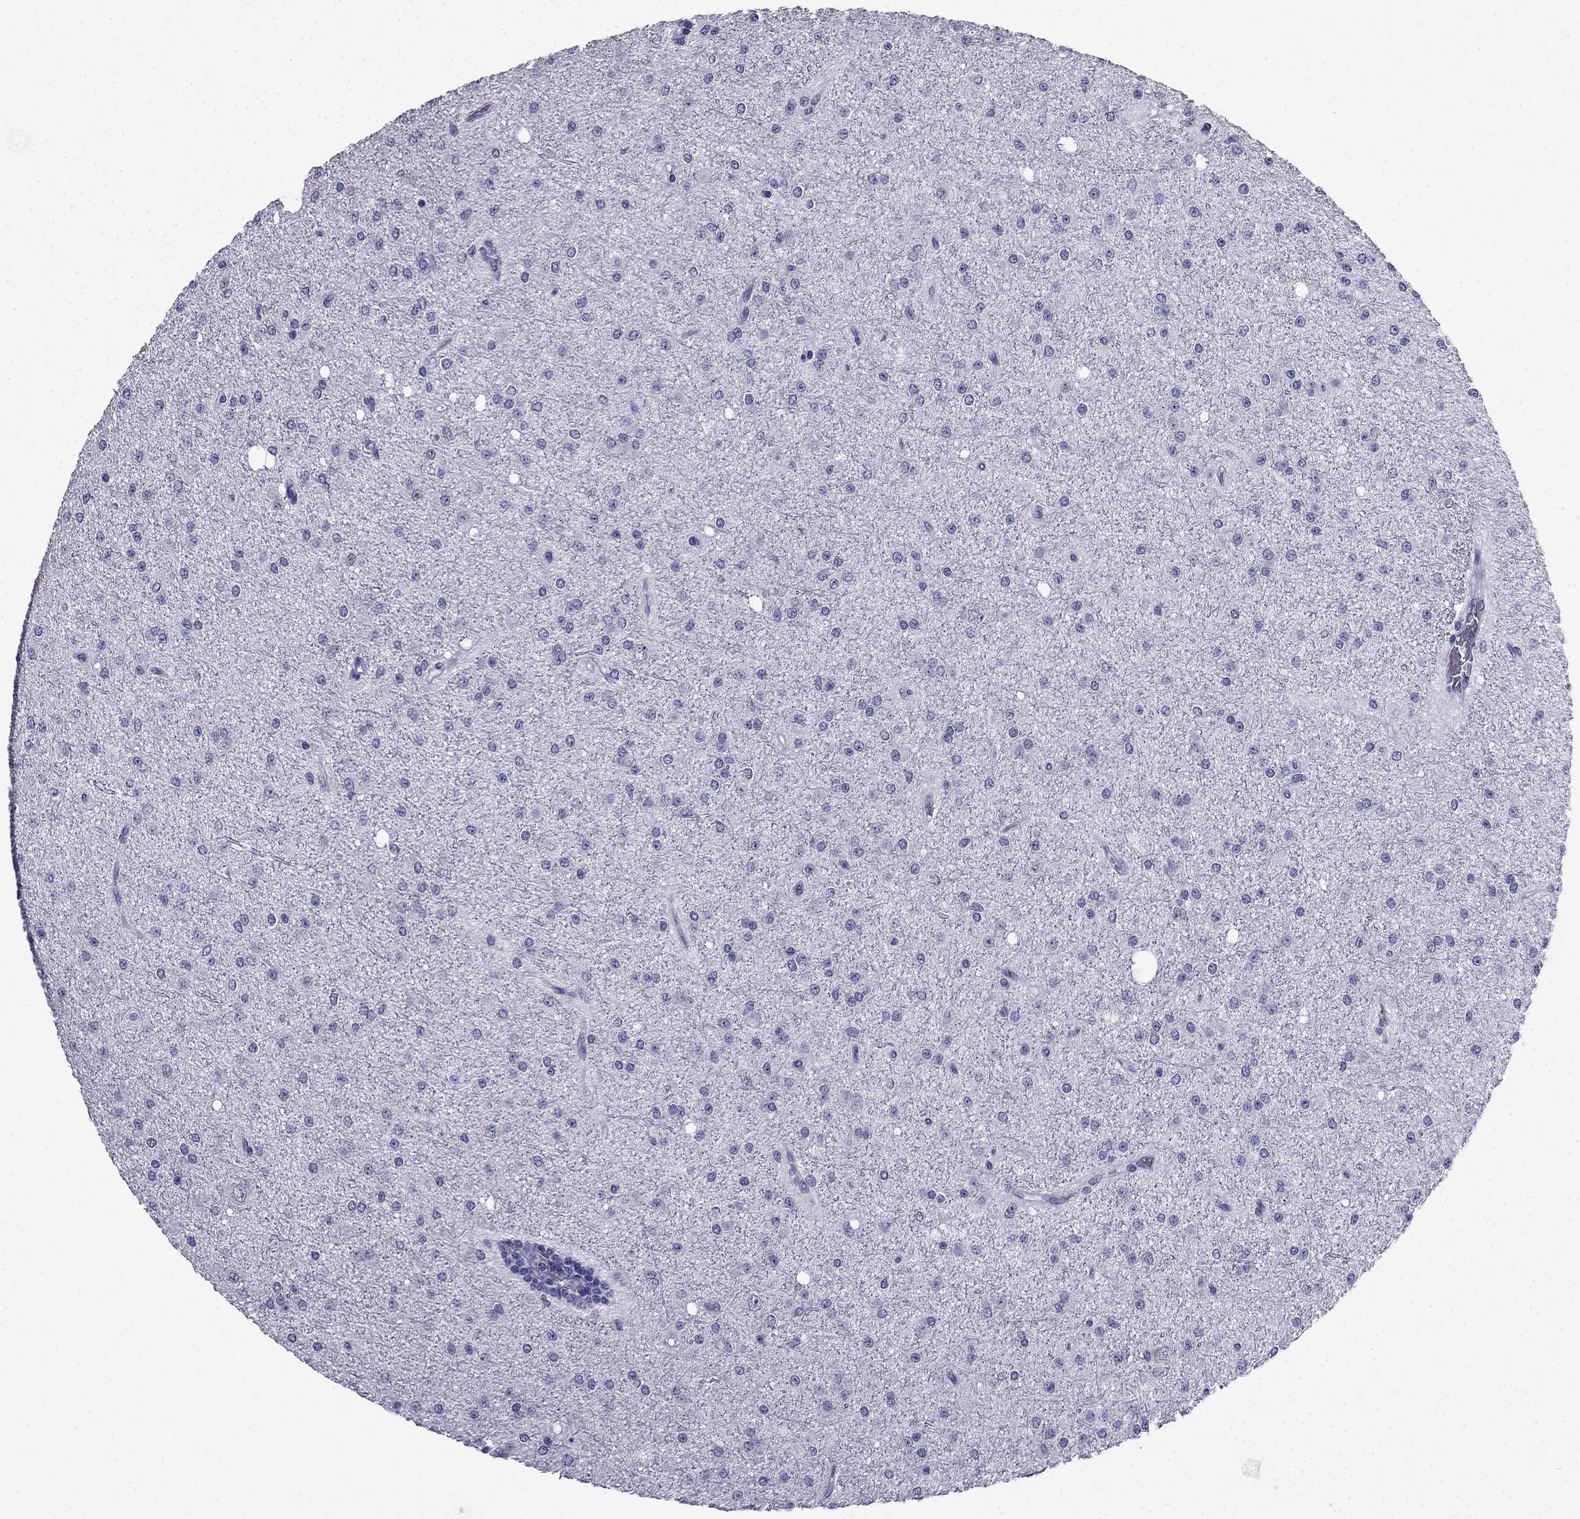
{"staining": {"intensity": "negative", "quantity": "none", "location": "none"}, "tissue": "glioma", "cell_type": "Tumor cells", "image_type": "cancer", "snomed": [{"axis": "morphology", "description": "Glioma, malignant, Low grade"}, {"axis": "topography", "description": "Brain"}], "caption": "The micrograph demonstrates no significant expression in tumor cells of glioma.", "gene": "CDHR4", "patient": {"sex": "male", "age": 27}}